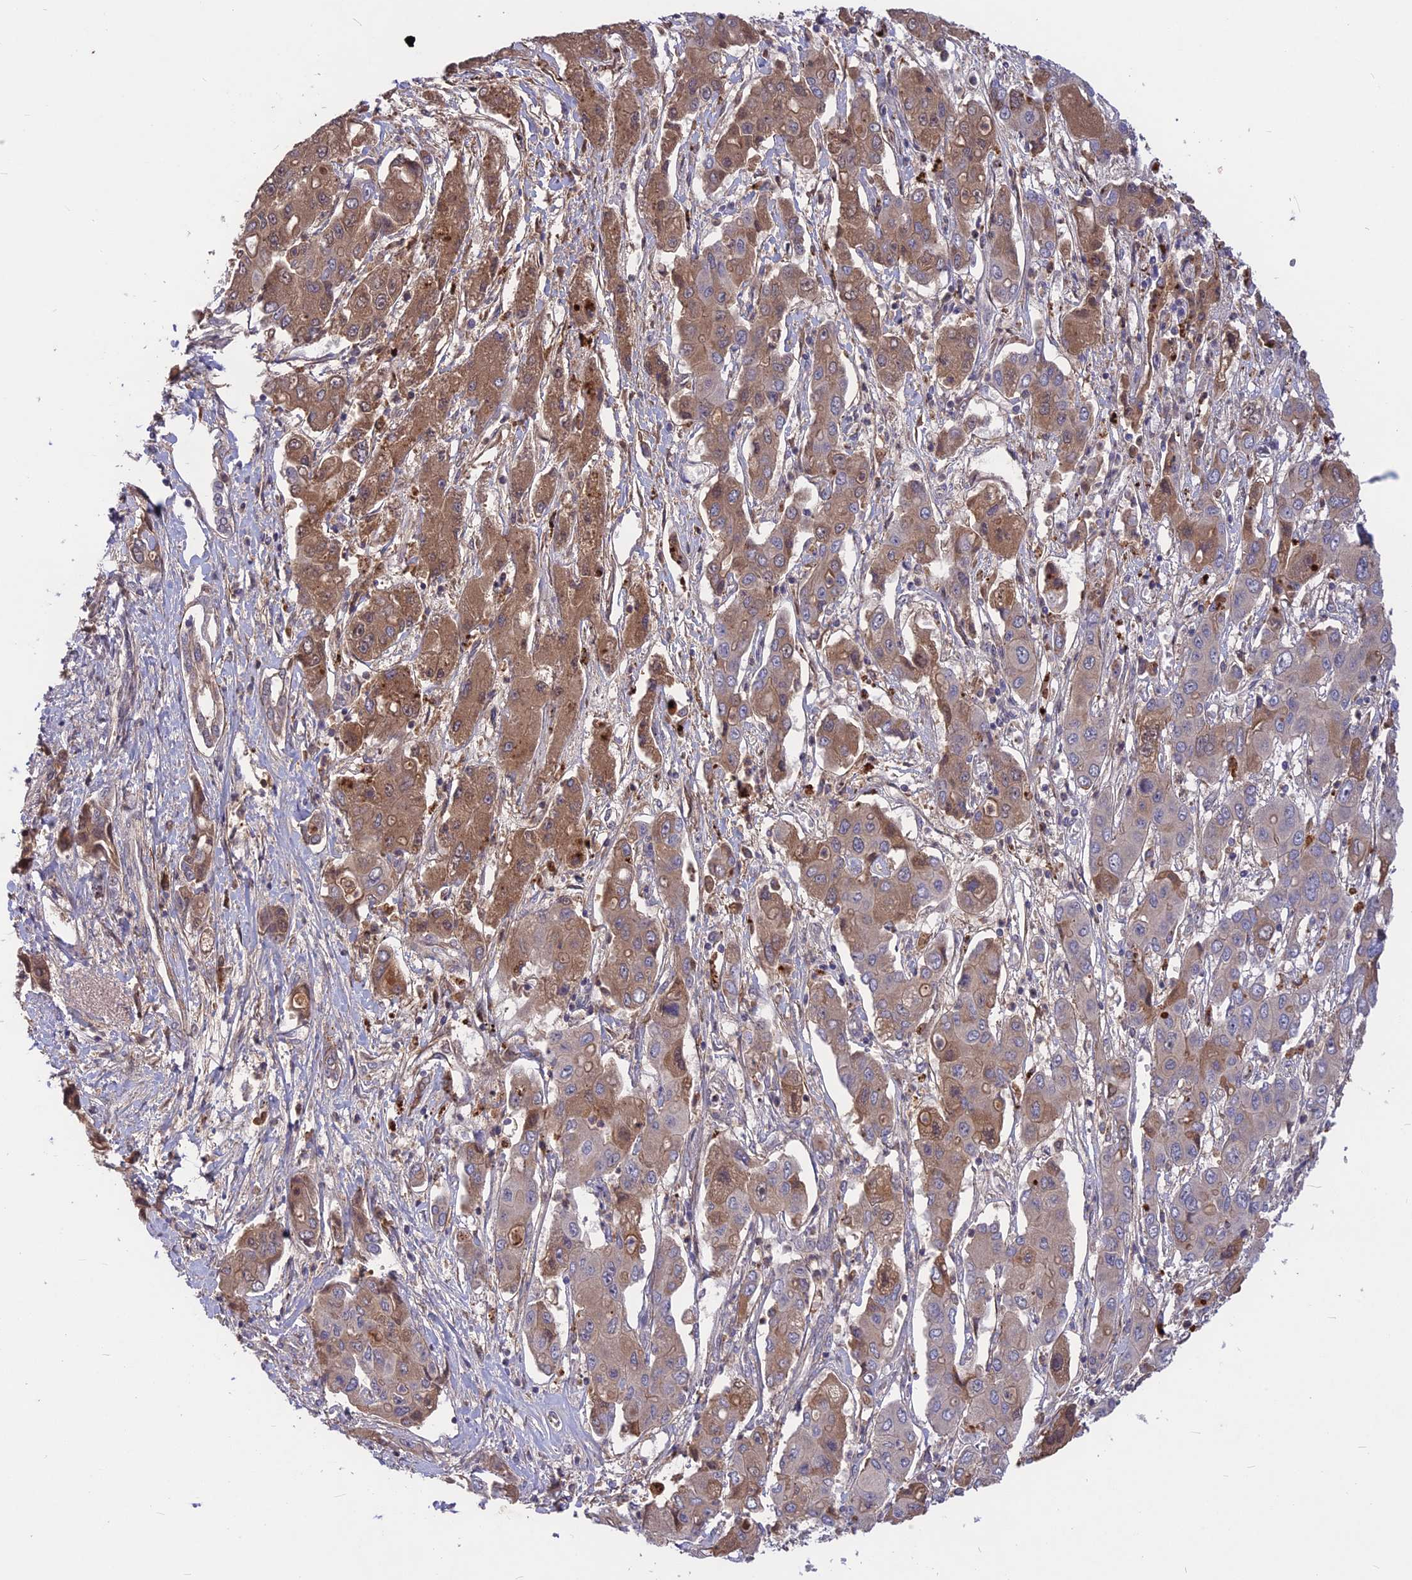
{"staining": {"intensity": "moderate", "quantity": "25%-75%", "location": "cytoplasmic/membranous"}, "tissue": "liver cancer", "cell_type": "Tumor cells", "image_type": "cancer", "snomed": [{"axis": "morphology", "description": "Cholangiocarcinoma"}, {"axis": "topography", "description": "Liver"}], "caption": "Immunohistochemistry (DAB) staining of human cholangiocarcinoma (liver) exhibits moderate cytoplasmic/membranous protein positivity in about 25%-75% of tumor cells.", "gene": "ADO", "patient": {"sex": "male", "age": 67}}